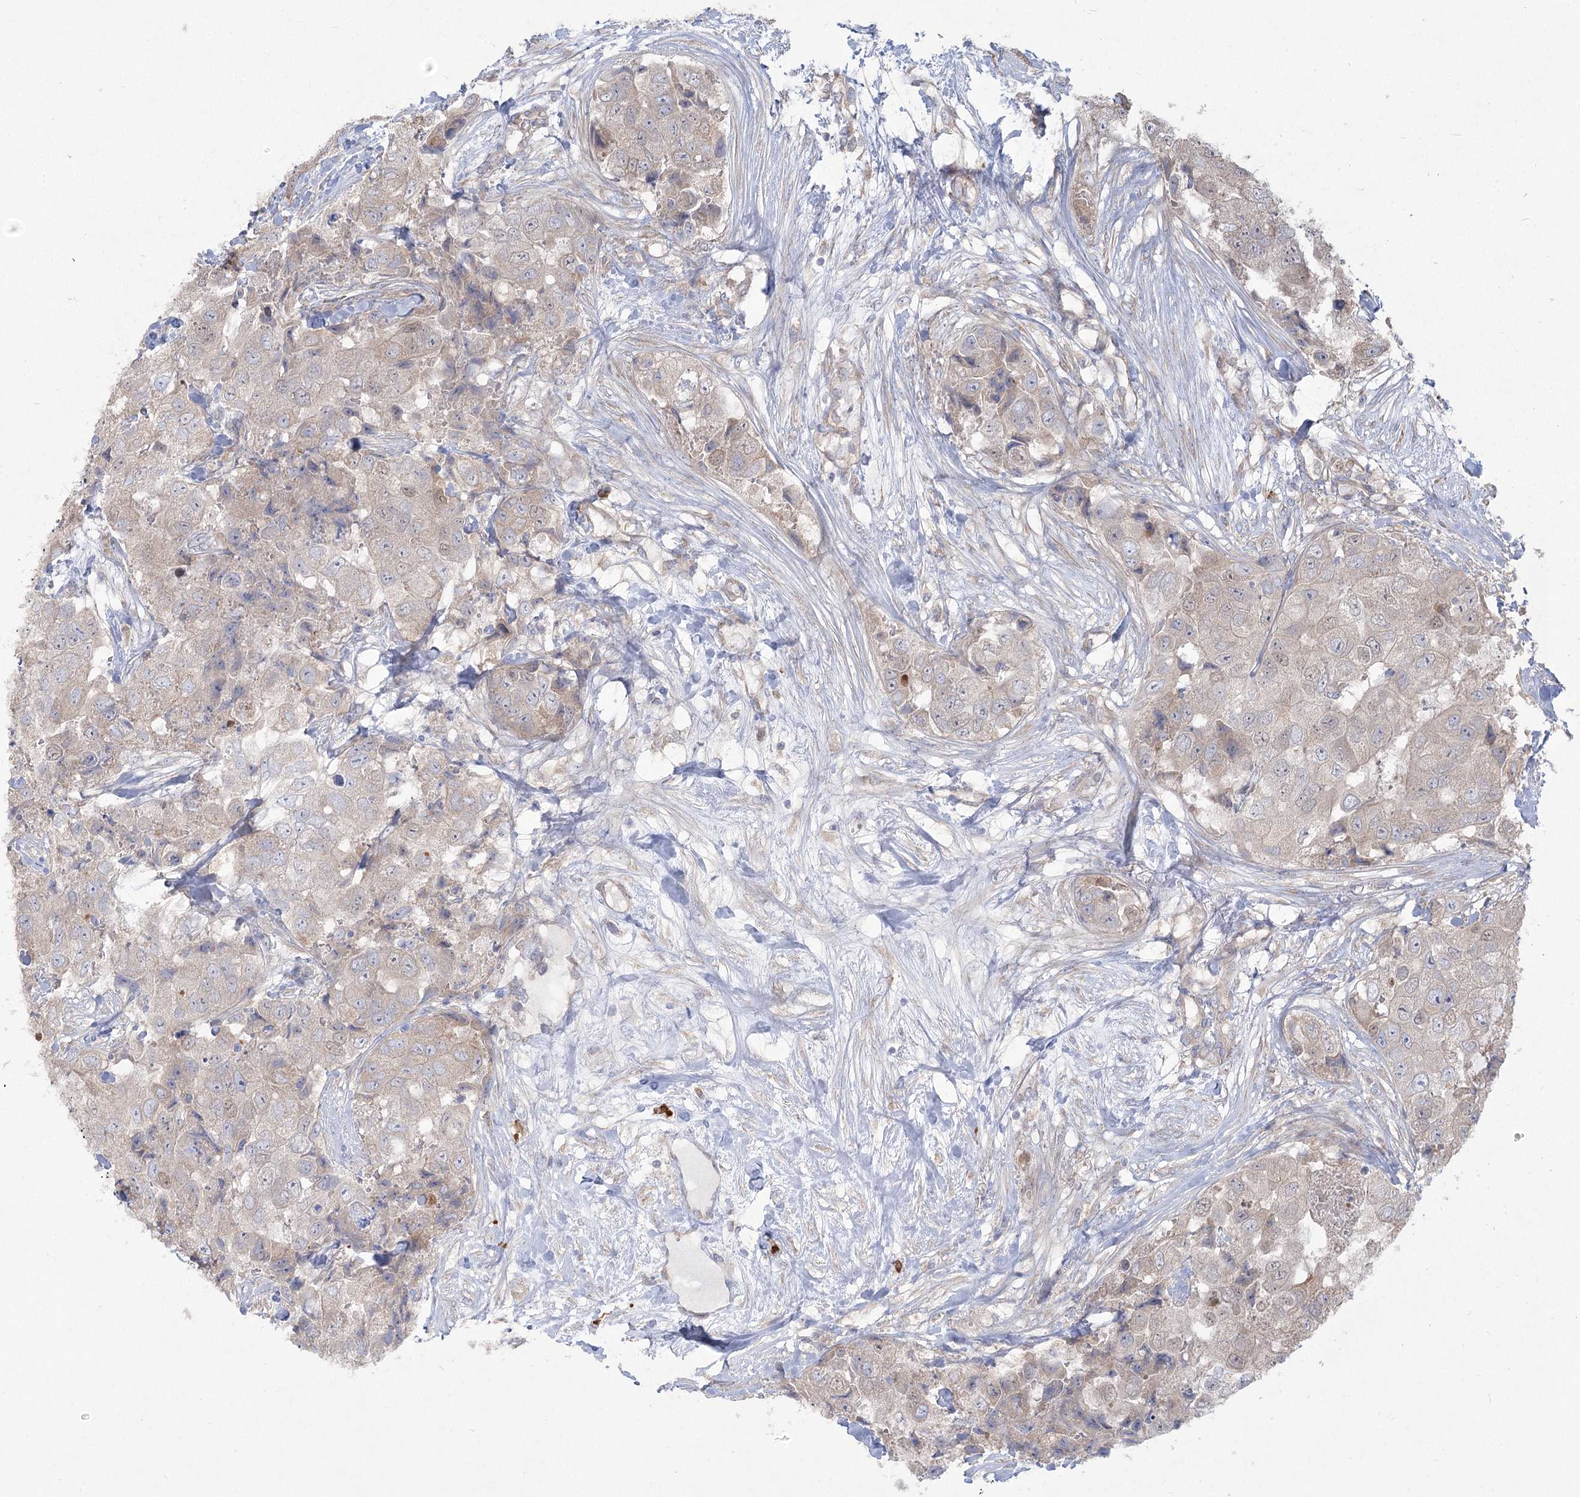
{"staining": {"intensity": "weak", "quantity": ">75%", "location": "cytoplasmic/membranous"}, "tissue": "breast cancer", "cell_type": "Tumor cells", "image_type": "cancer", "snomed": [{"axis": "morphology", "description": "Duct carcinoma"}, {"axis": "topography", "description": "Breast"}], "caption": "Immunohistochemistry micrograph of human breast cancer stained for a protein (brown), which shows low levels of weak cytoplasmic/membranous positivity in approximately >75% of tumor cells.", "gene": "CAMTA1", "patient": {"sex": "female", "age": 62}}